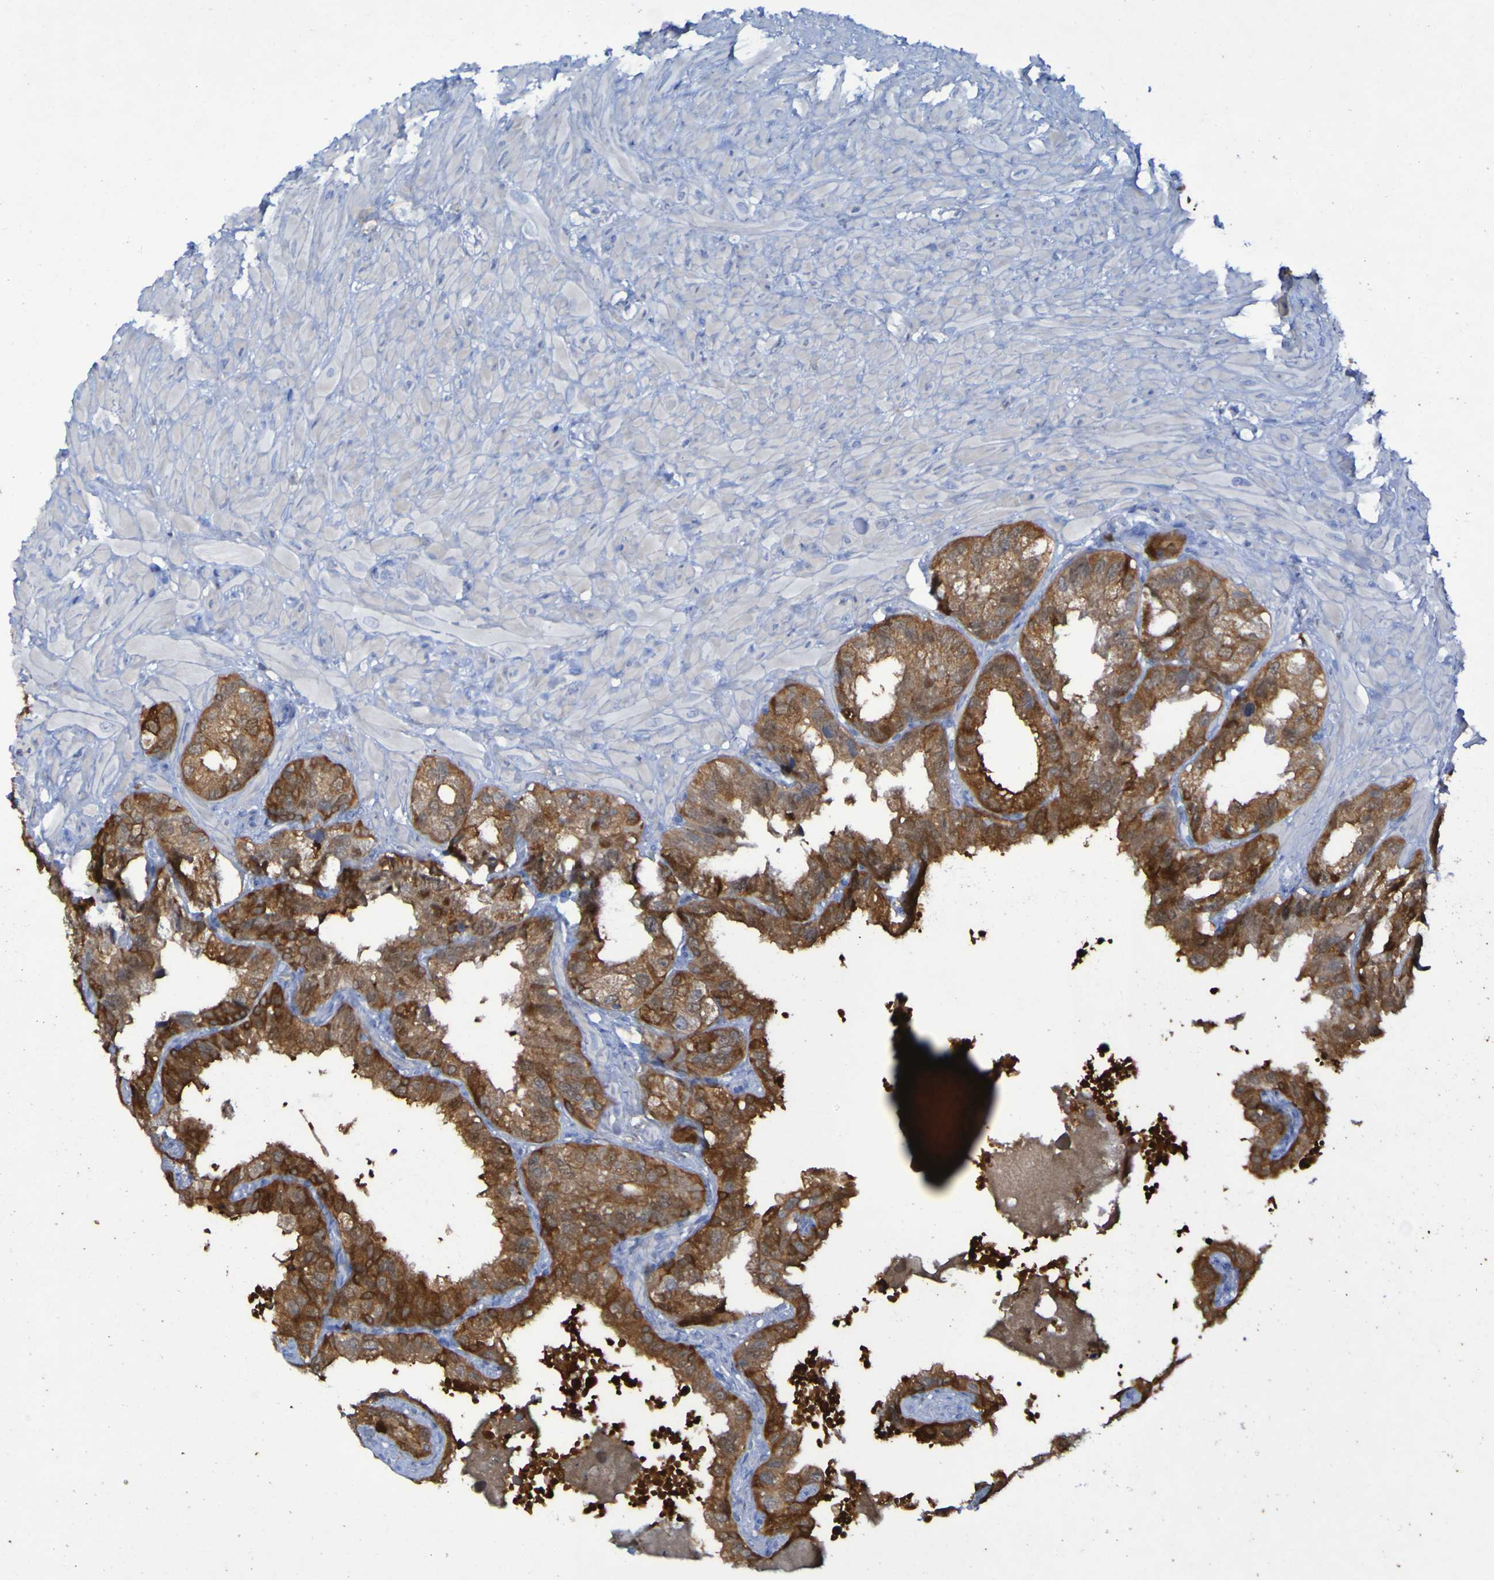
{"staining": {"intensity": "strong", "quantity": ">75%", "location": "cytoplasmic/membranous"}, "tissue": "seminal vesicle", "cell_type": "Glandular cells", "image_type": "normal", "snomed": [{"axis": "morphology", "description": "Normal tissue, NOS"}, {"axis": "topography", "description": "Seminal veicle"}], "caption": "Unremarkable seminal vesicle was stained to show a protein in brown. There is high levels of strong cytoplasmic/membranous positivity in about >75% of glandular cells. (Brightfield microscopy of DAB IHC at high magnification).", "gene": "MPPE1", "patient": {"sex": "male", "age": 68}}